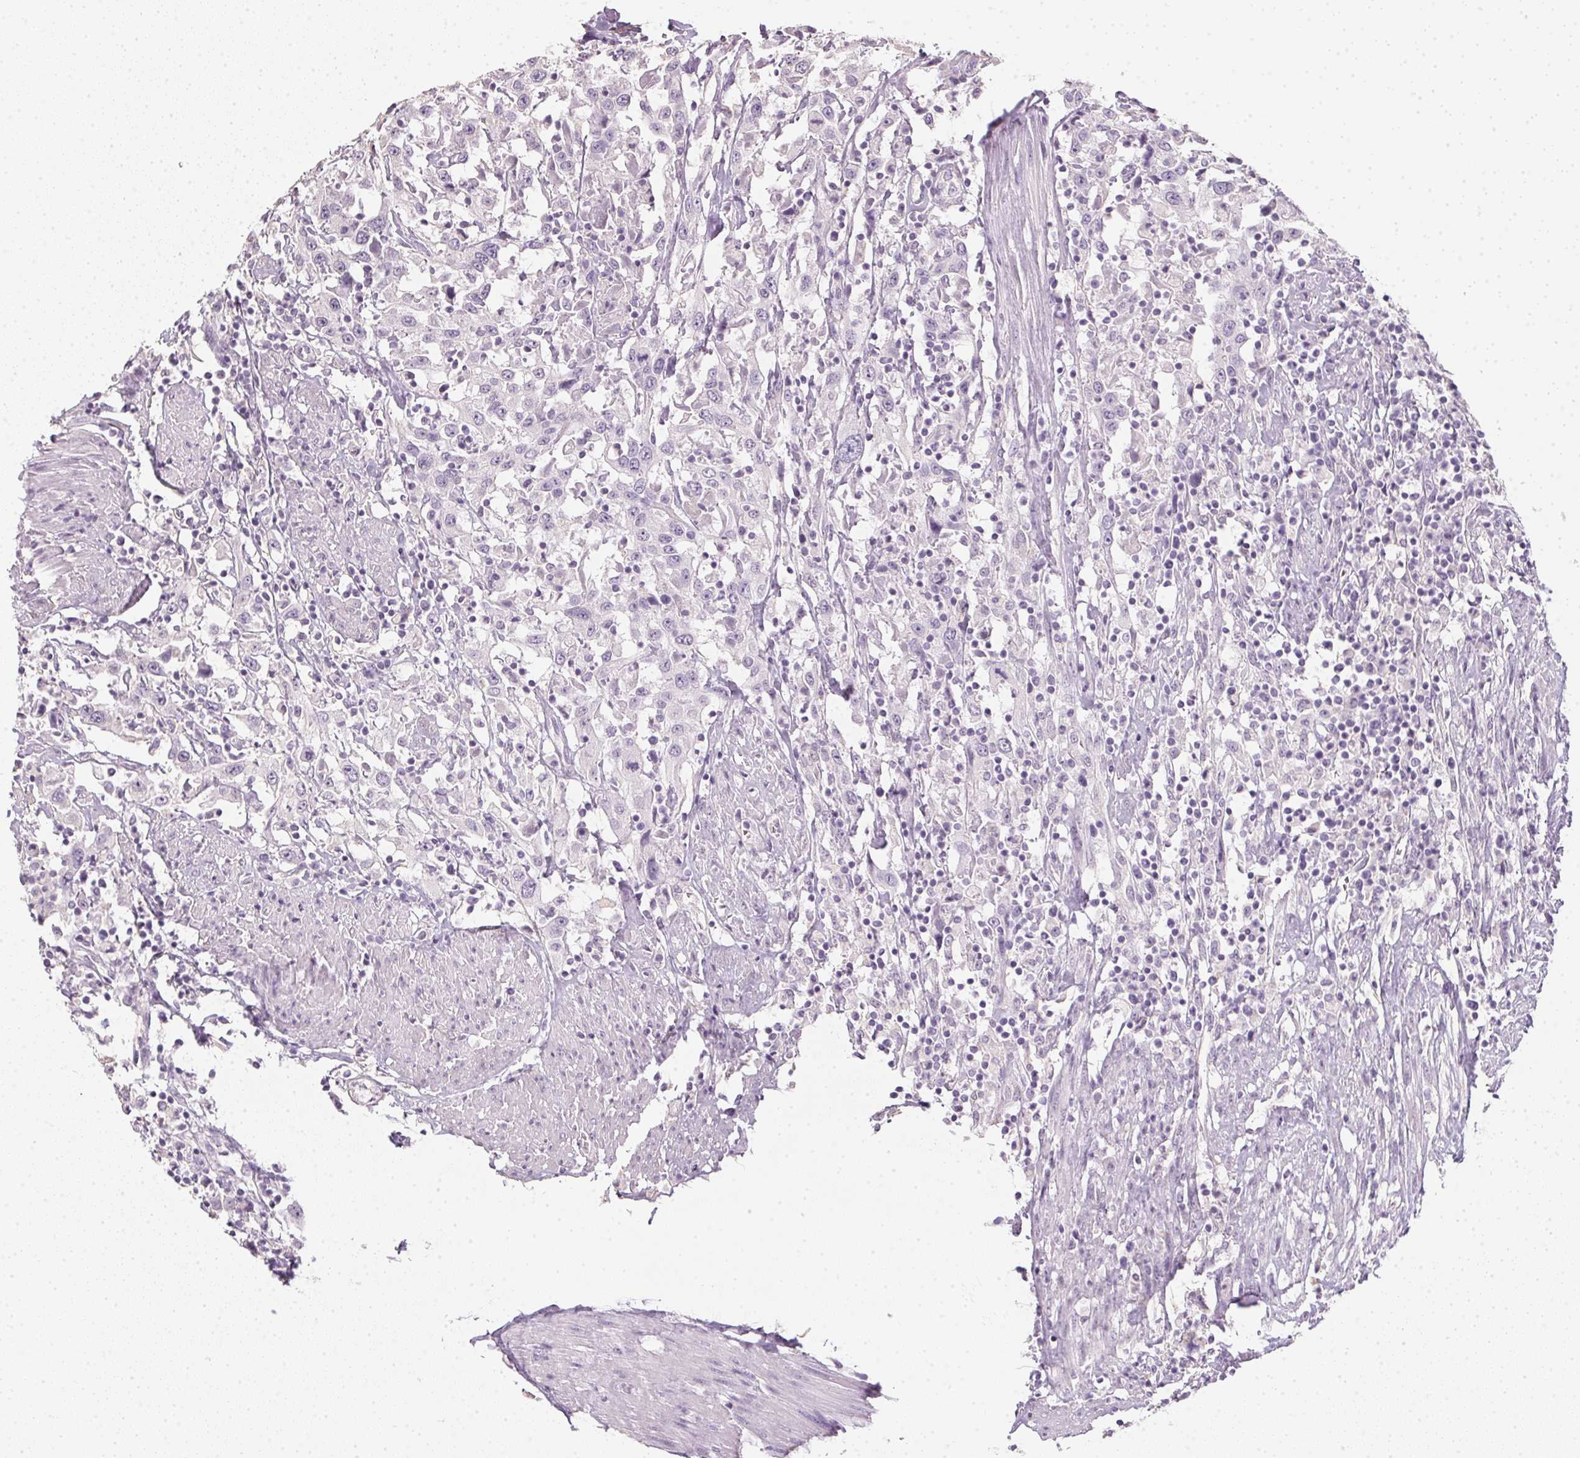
{"staining": {"intensity": "negative", "quantity": "none", "location": "none"}, "tissue": "urothelial cancer", "cell_type": "Tumor cells", "image_type": "cancer", "snomed": [{"axis": "morphology", "description": "Urothelial carcinoma, High grade"}, {"axis": "topography", "description": "Urinary bladder"}], "caption": "Tumor cells show no significant expression in high-grade urothelial carcinoma.", "gene": "TMEM72", "patient": {"sex": "male", "age": 61}}